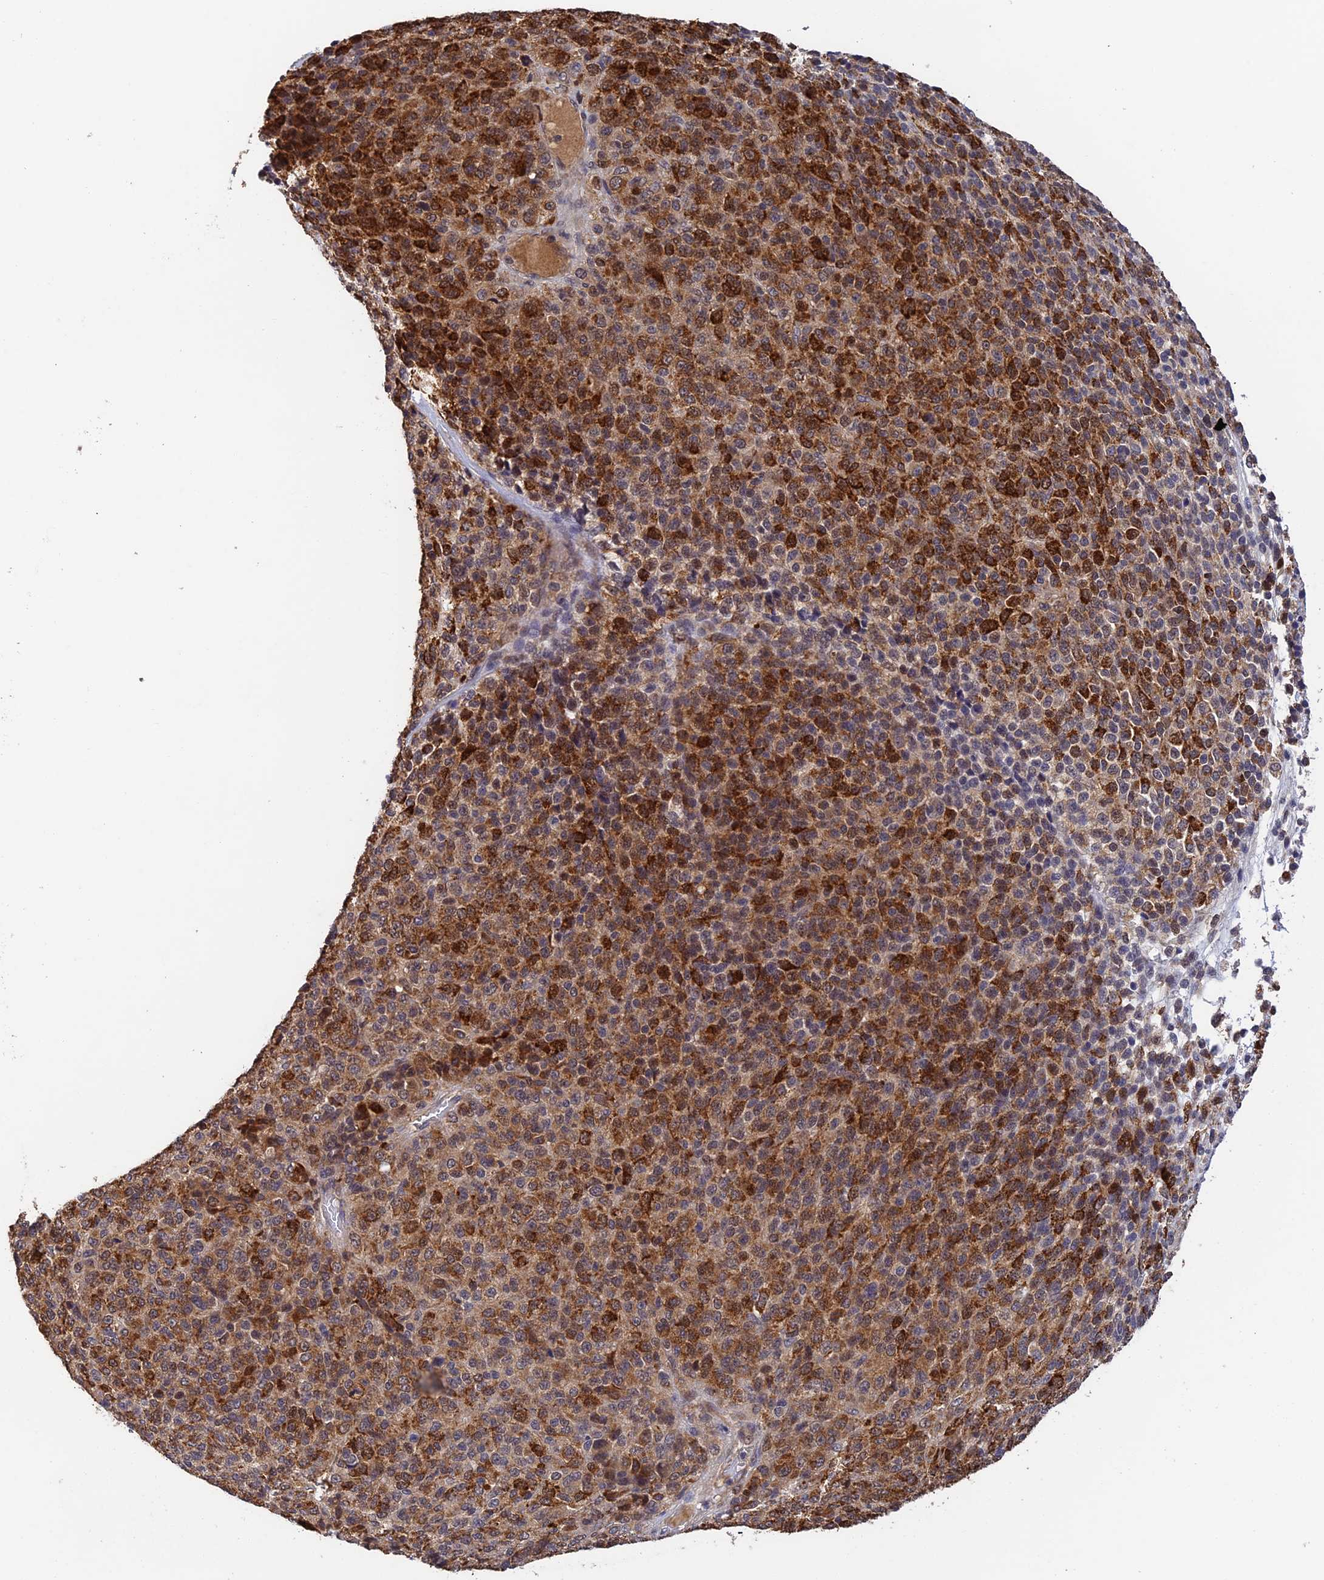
{"staining": {"intensity": "strong", "quantity": "25%-75%", "location": "cytoplasmic/membranous"}, "tissue": "melanoma", "cell_type": "Tumor cells", "image_type": "cancer", "snomed": [{"axis": "morphology", "description": "Malignant melanoma, Metastatic site"}, {"axis": "topography", "description": "Brain"}], "caption": "Immunohistochemical staining of melanoma reveals high levels of strong cytoplasmic/membranous protein staining in about 25%-75% of tumor cells. (IHC, brightfield microscopy, high magnification).", "gene": "CWH43", "patient": {"sex": "female", "age": 56}}